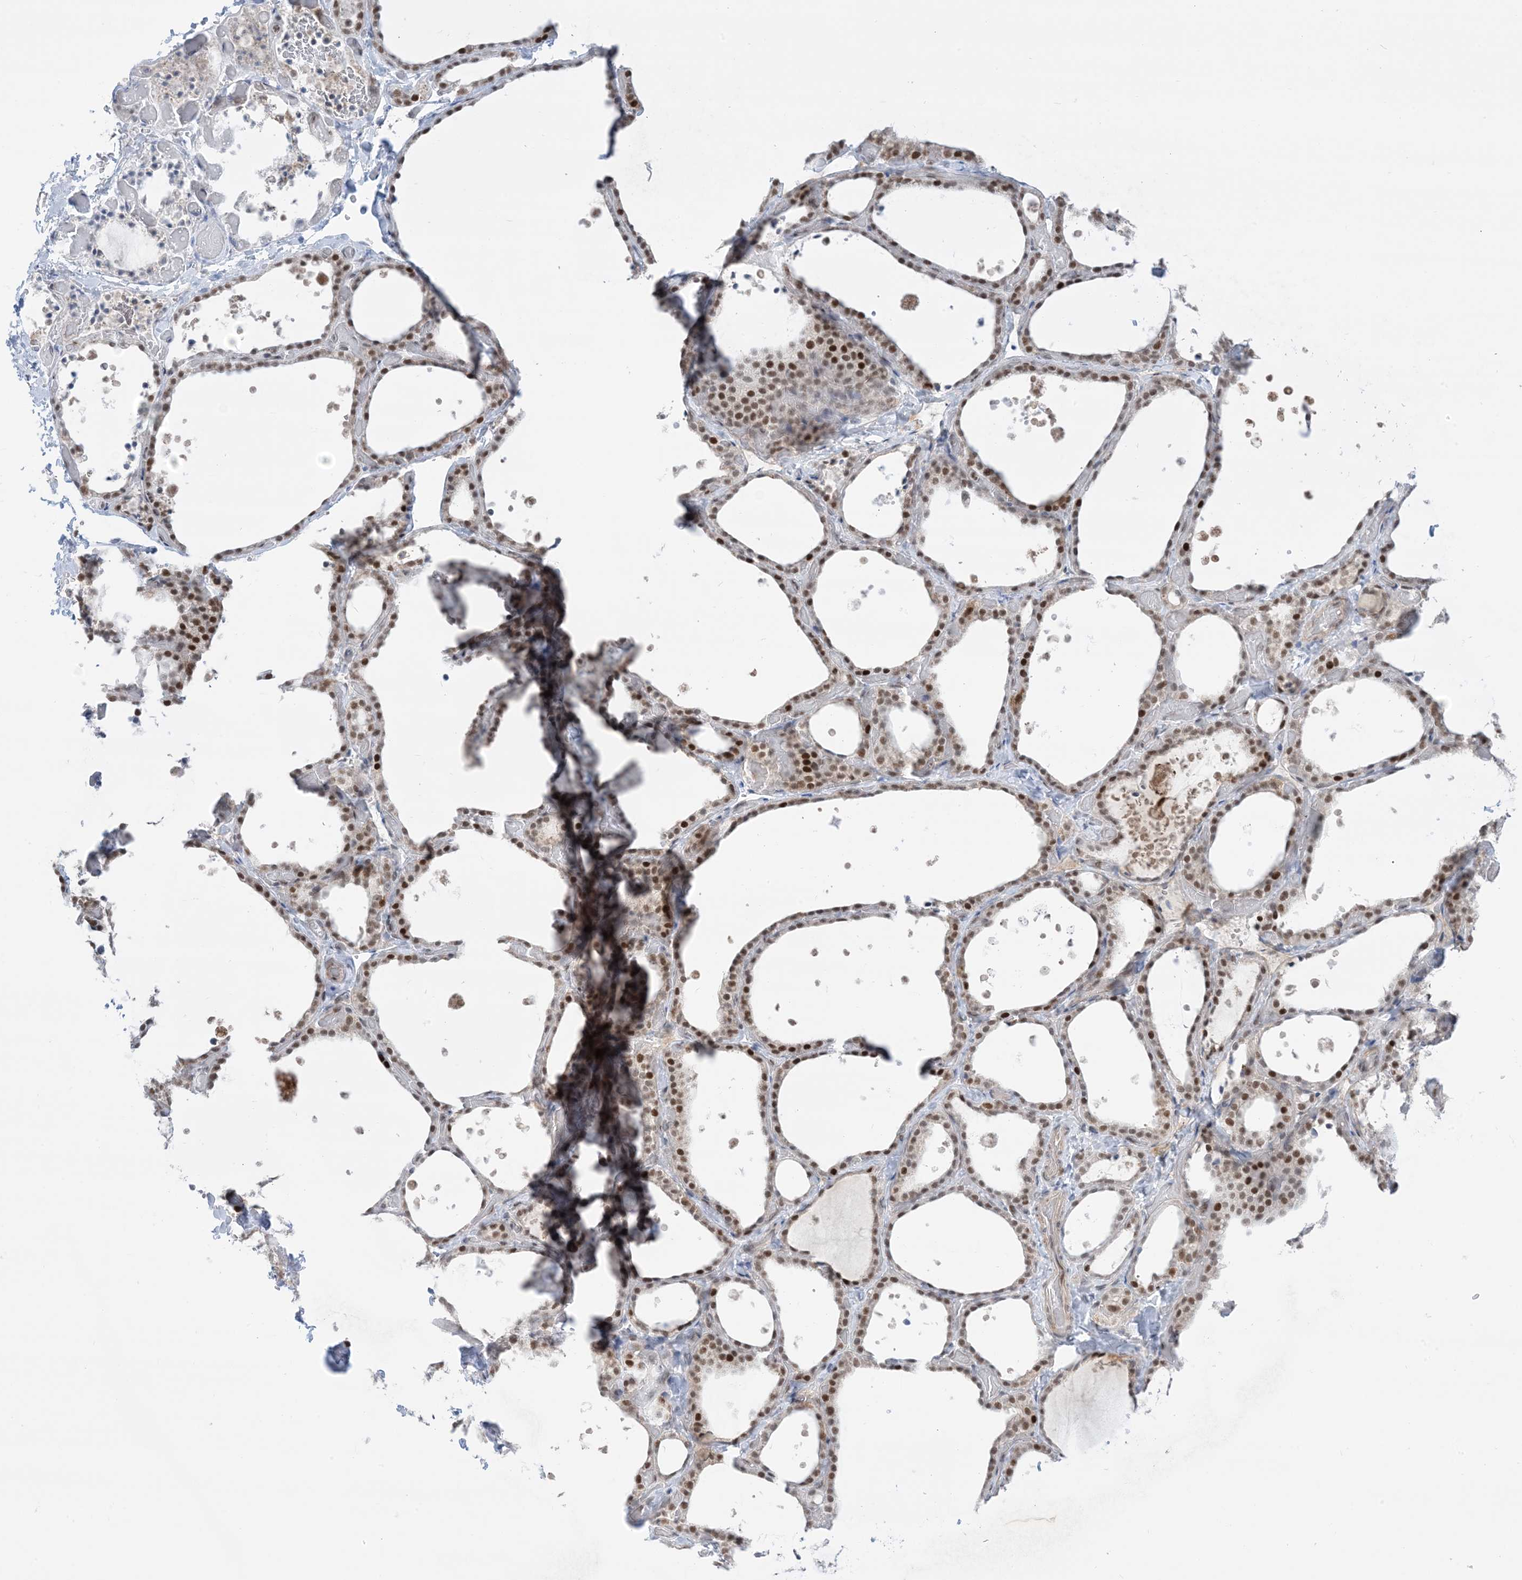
{"staining": {"intensity": "moderate", "quantity": ">75%", "location": "nuclear"}, "tissue": "thyroid gland", "cell_type": "Glandular cells", "image_type": "normal", "snomed": [{"axis": "morphology", "description": "Normal tissue, NOS"}, {"axis": "topography", "description": "Thyroid gland"}], "caption": "DAB immunohistochemical staining of normal thyroid gland shows moderate nuclear protein staining in approximately >75% of glandular cells. (brown staining indicates protein expression, while blue staining denotes nuclei).", "gene": "TFPT", "patient": {"sex": "female", "age": 44}}